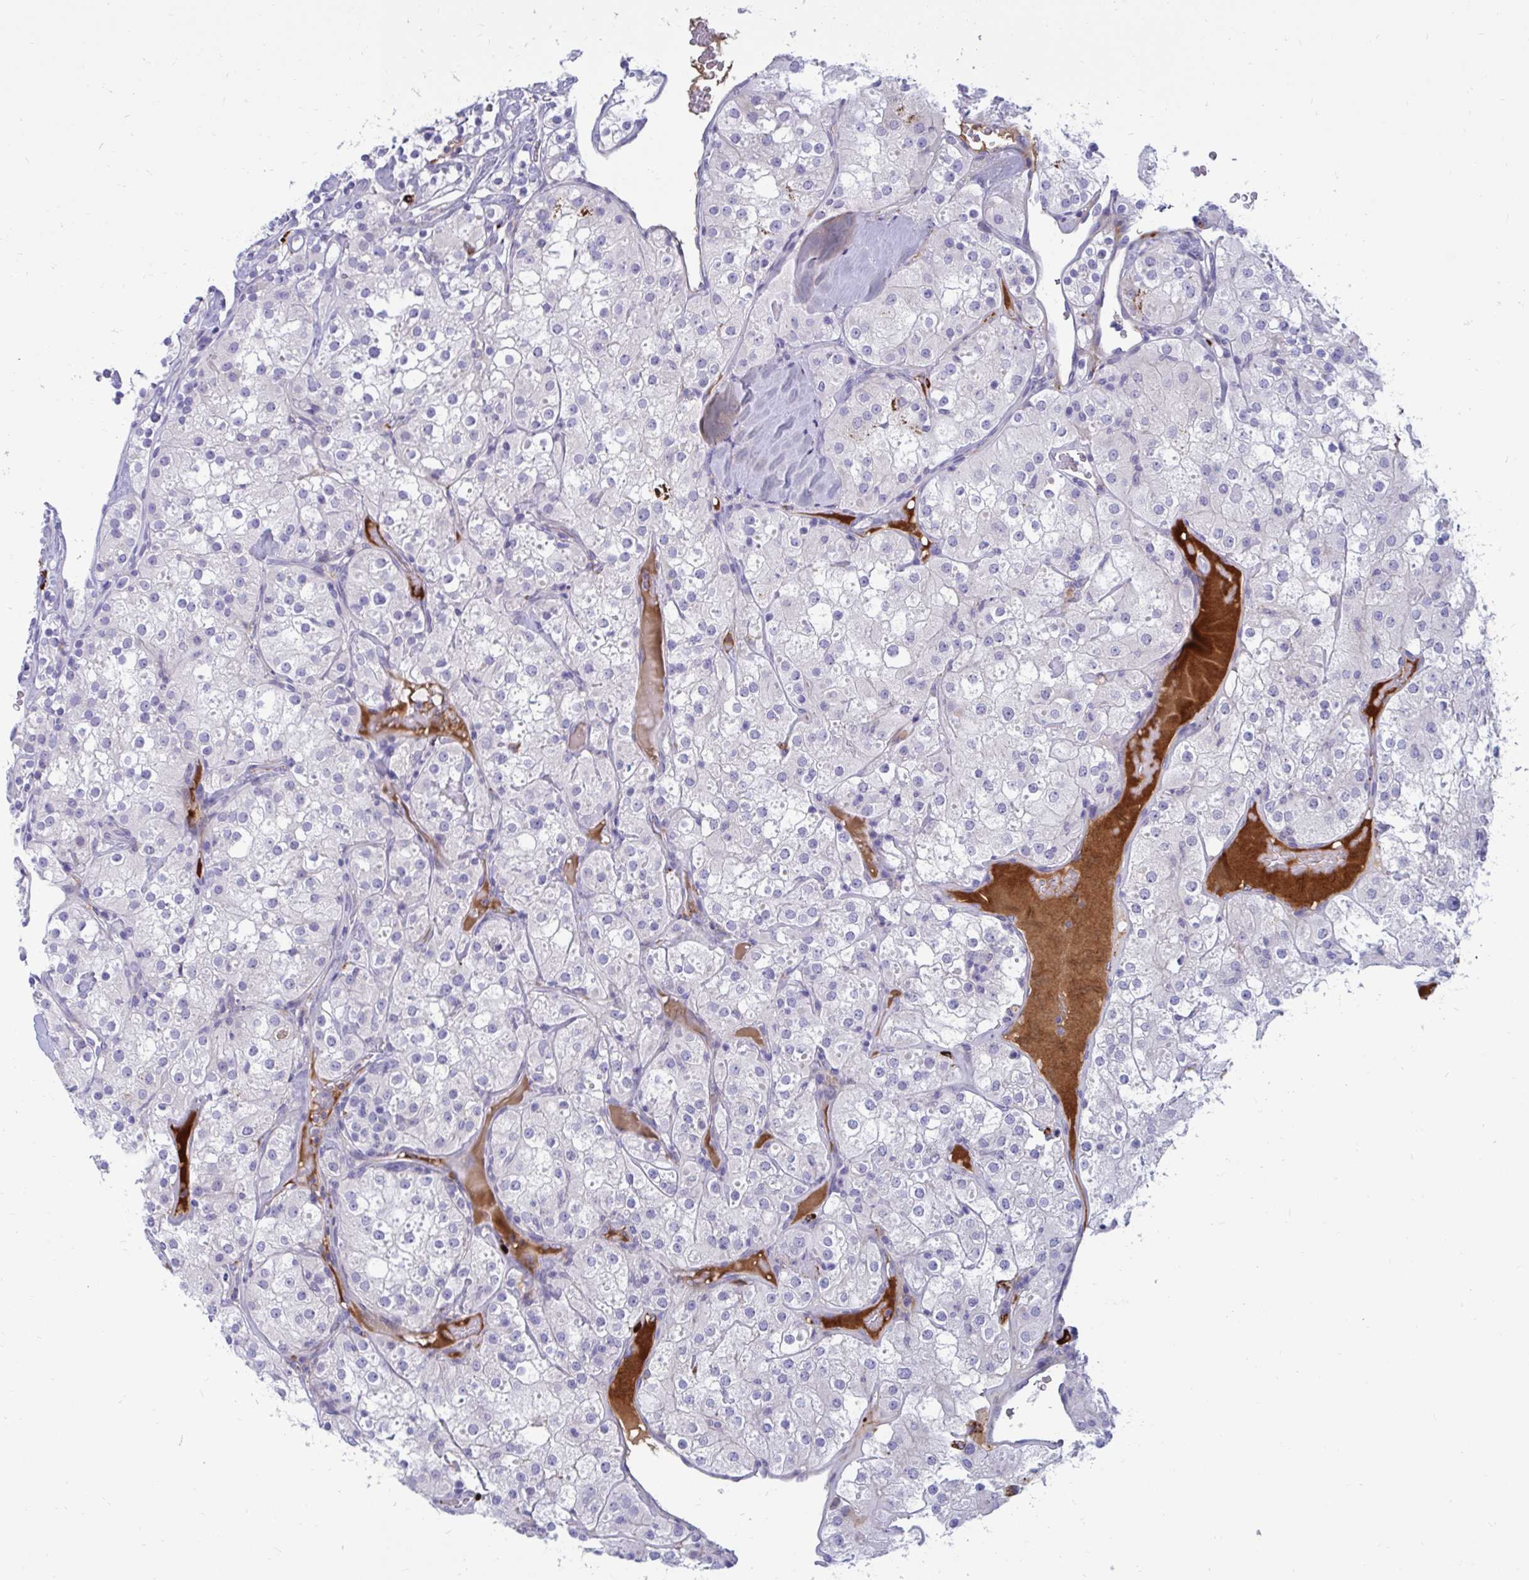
{"staining": {"intensity": "negative", "quantity": "none", "location": "none"}, "tissue": "renal cancer", "cell_type": "Tumor cells", "image_type": "cancer", "snomed": [{"axis": "morphology", "description": "Adenocarcinoma, NOS"}, {"axis": "topography", "description": "Kidney"}], "caption": "Immunohistochemistry (IHC) histopathology image of neoplastic tissue: human renal cancer stained with DAB reveals no significant protein positivity in tumor cells.", "gene": "FAM219B", "patient": {"sex": "male", "age": 77}}